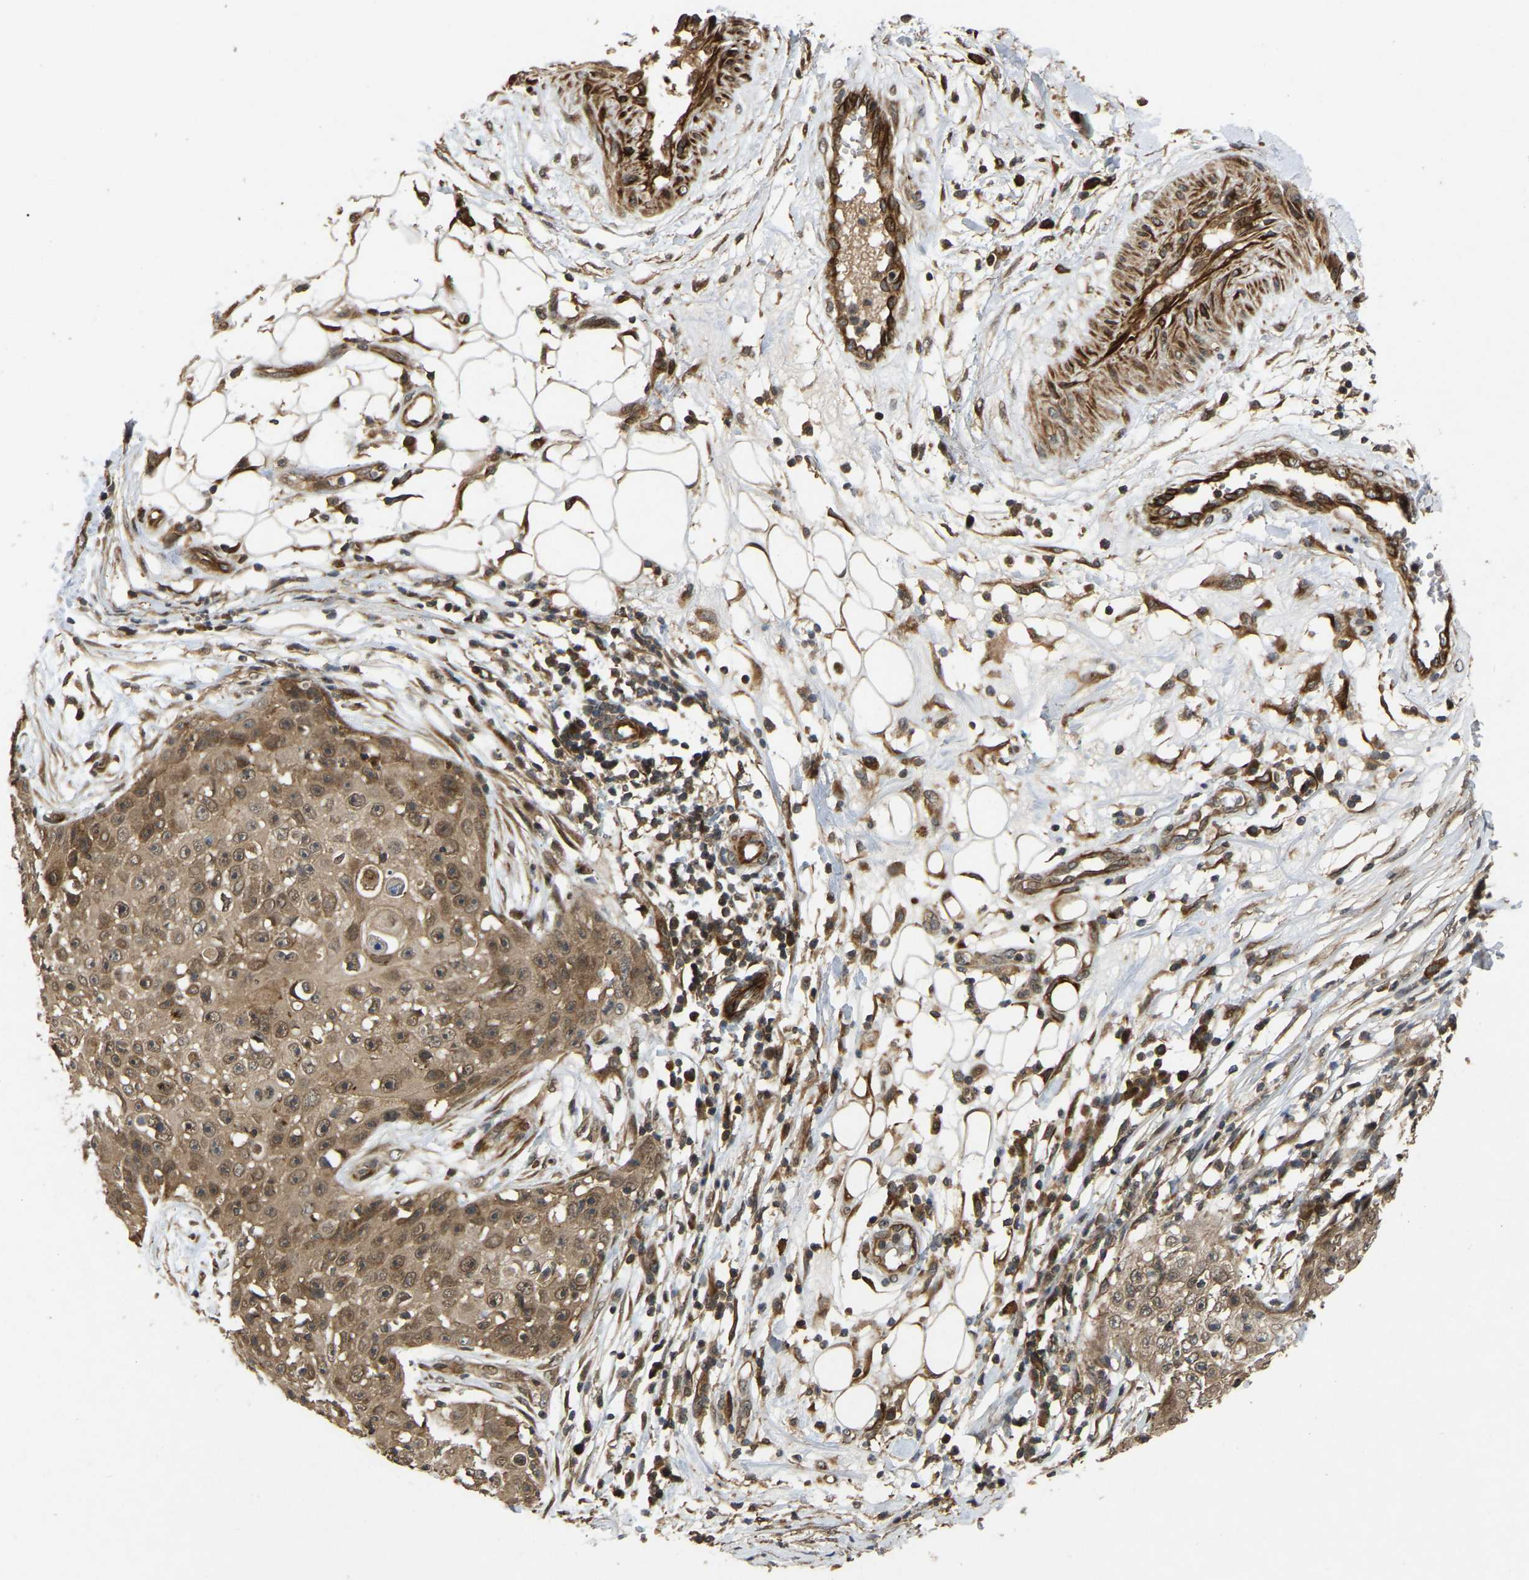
{"staining": {"intensity": "moderate", "quantity": ">75%", "location": "cytoplasmic/membranous,nuclear"}, "tissue": "skin cancer", "cell_type": "Tumor cells", "image_type": "cancer", "snomed": [{"axis": "morphology", "description": "Squamous cell carcinoma, NOS"}, {"axis": "topography", "description": "Skin"}], "caption": "Immunohistochemical staining of human skin cancer (squamous cell carcinoma) demonstrates moderate cytoplasmic/membranous and nuclear protein expression in approximately >75% of tumor cells.", "gene": "KIAA1549", "patient": {"sex": "male", "age": 86}}